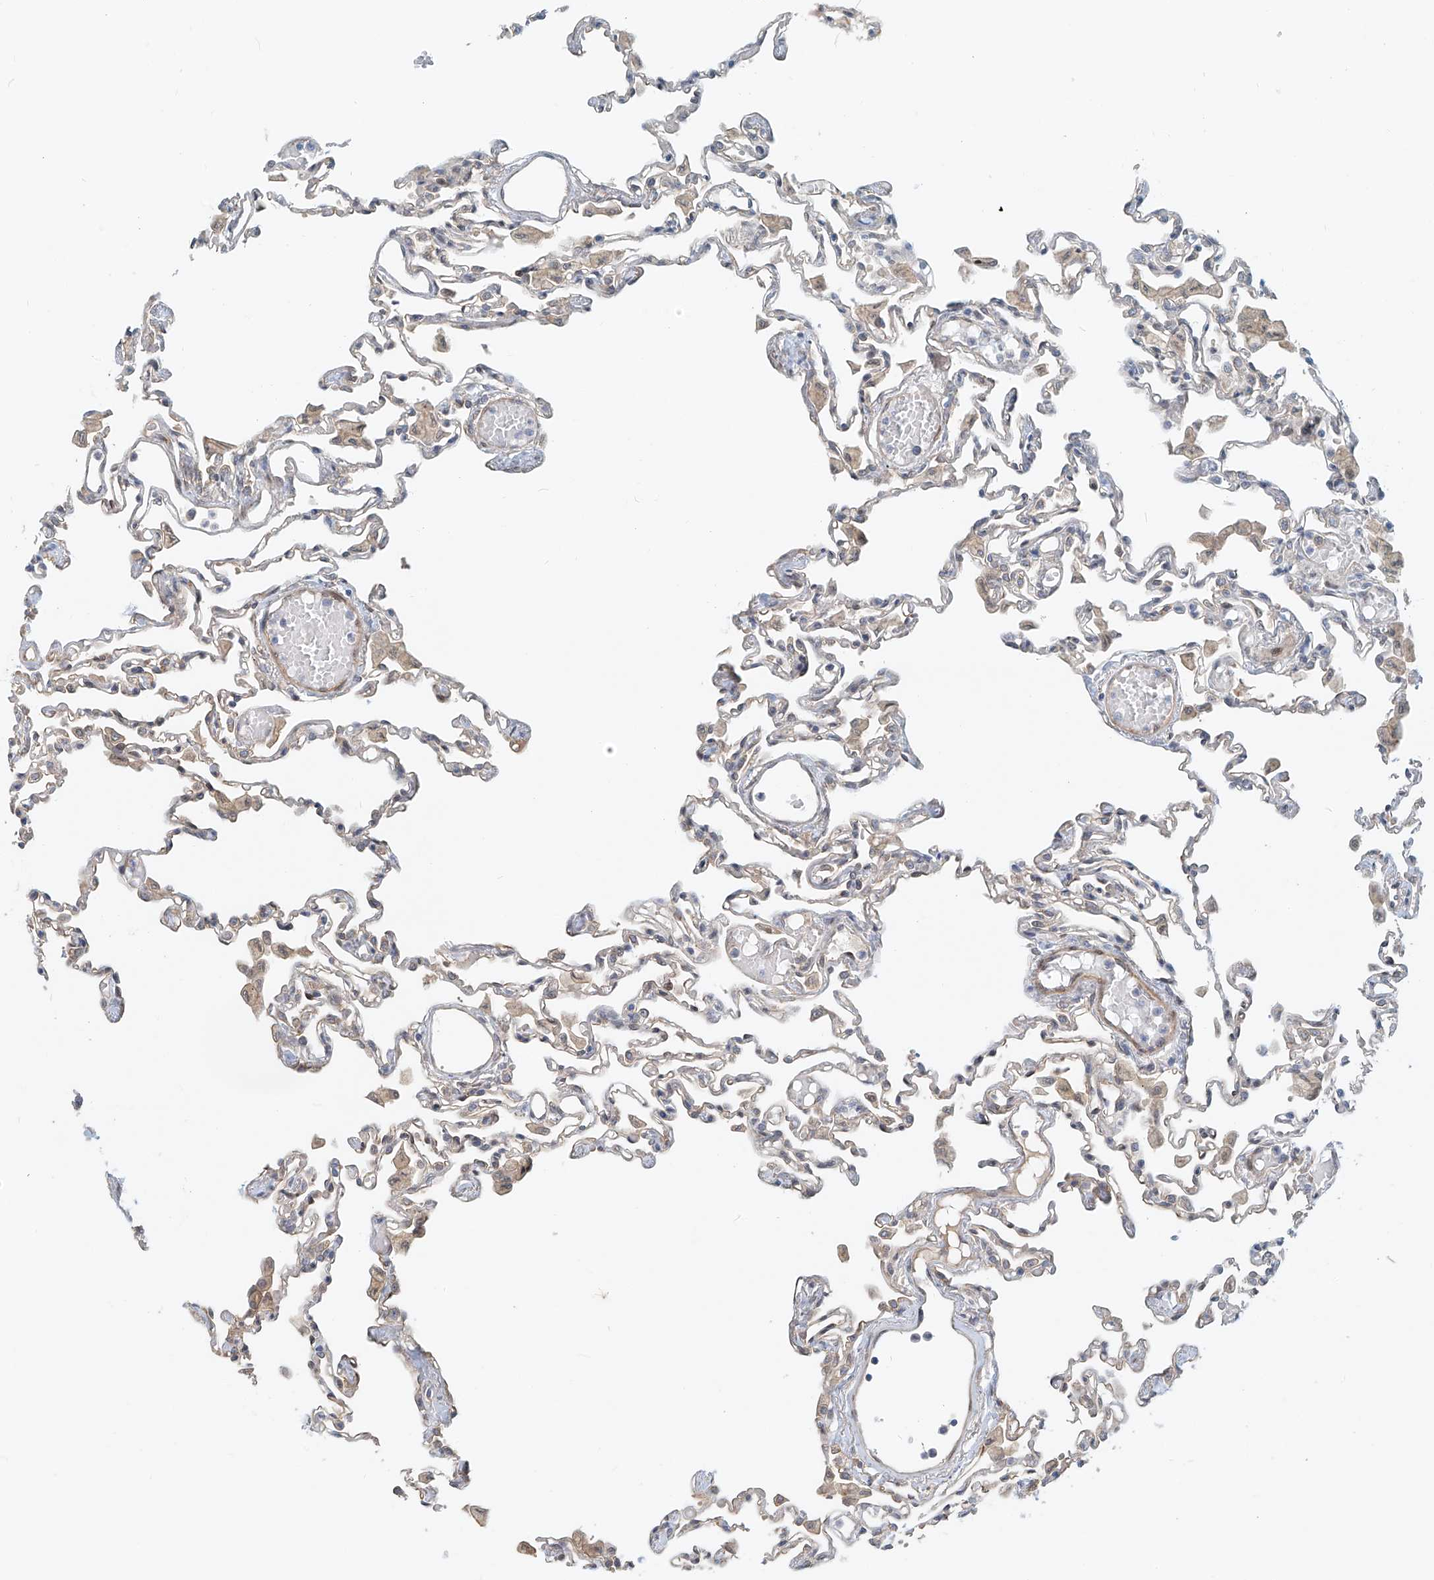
{"staining": {"intensity": "weak", "quantity": "25%-75%", "location": "cytoplasmic/membranous"}, "tissue": "lung", "cell_type": "Alveolar cells", "image_type": "normal", "snomed": [{"axis": "morphology", "description": "Normal tissue, NOS"}, {"axis": "topography", "description": "Bronchus"}, {"axis": "topography", "description": "Lung"}], "caption": "Human lung stained with a brown dye reveals weak cytoplasmic/membranous positive positivity in about 25%-75% of alveolar cells.", "gene": "SASH1", "patient": {"sex": "female", "age": 49}}